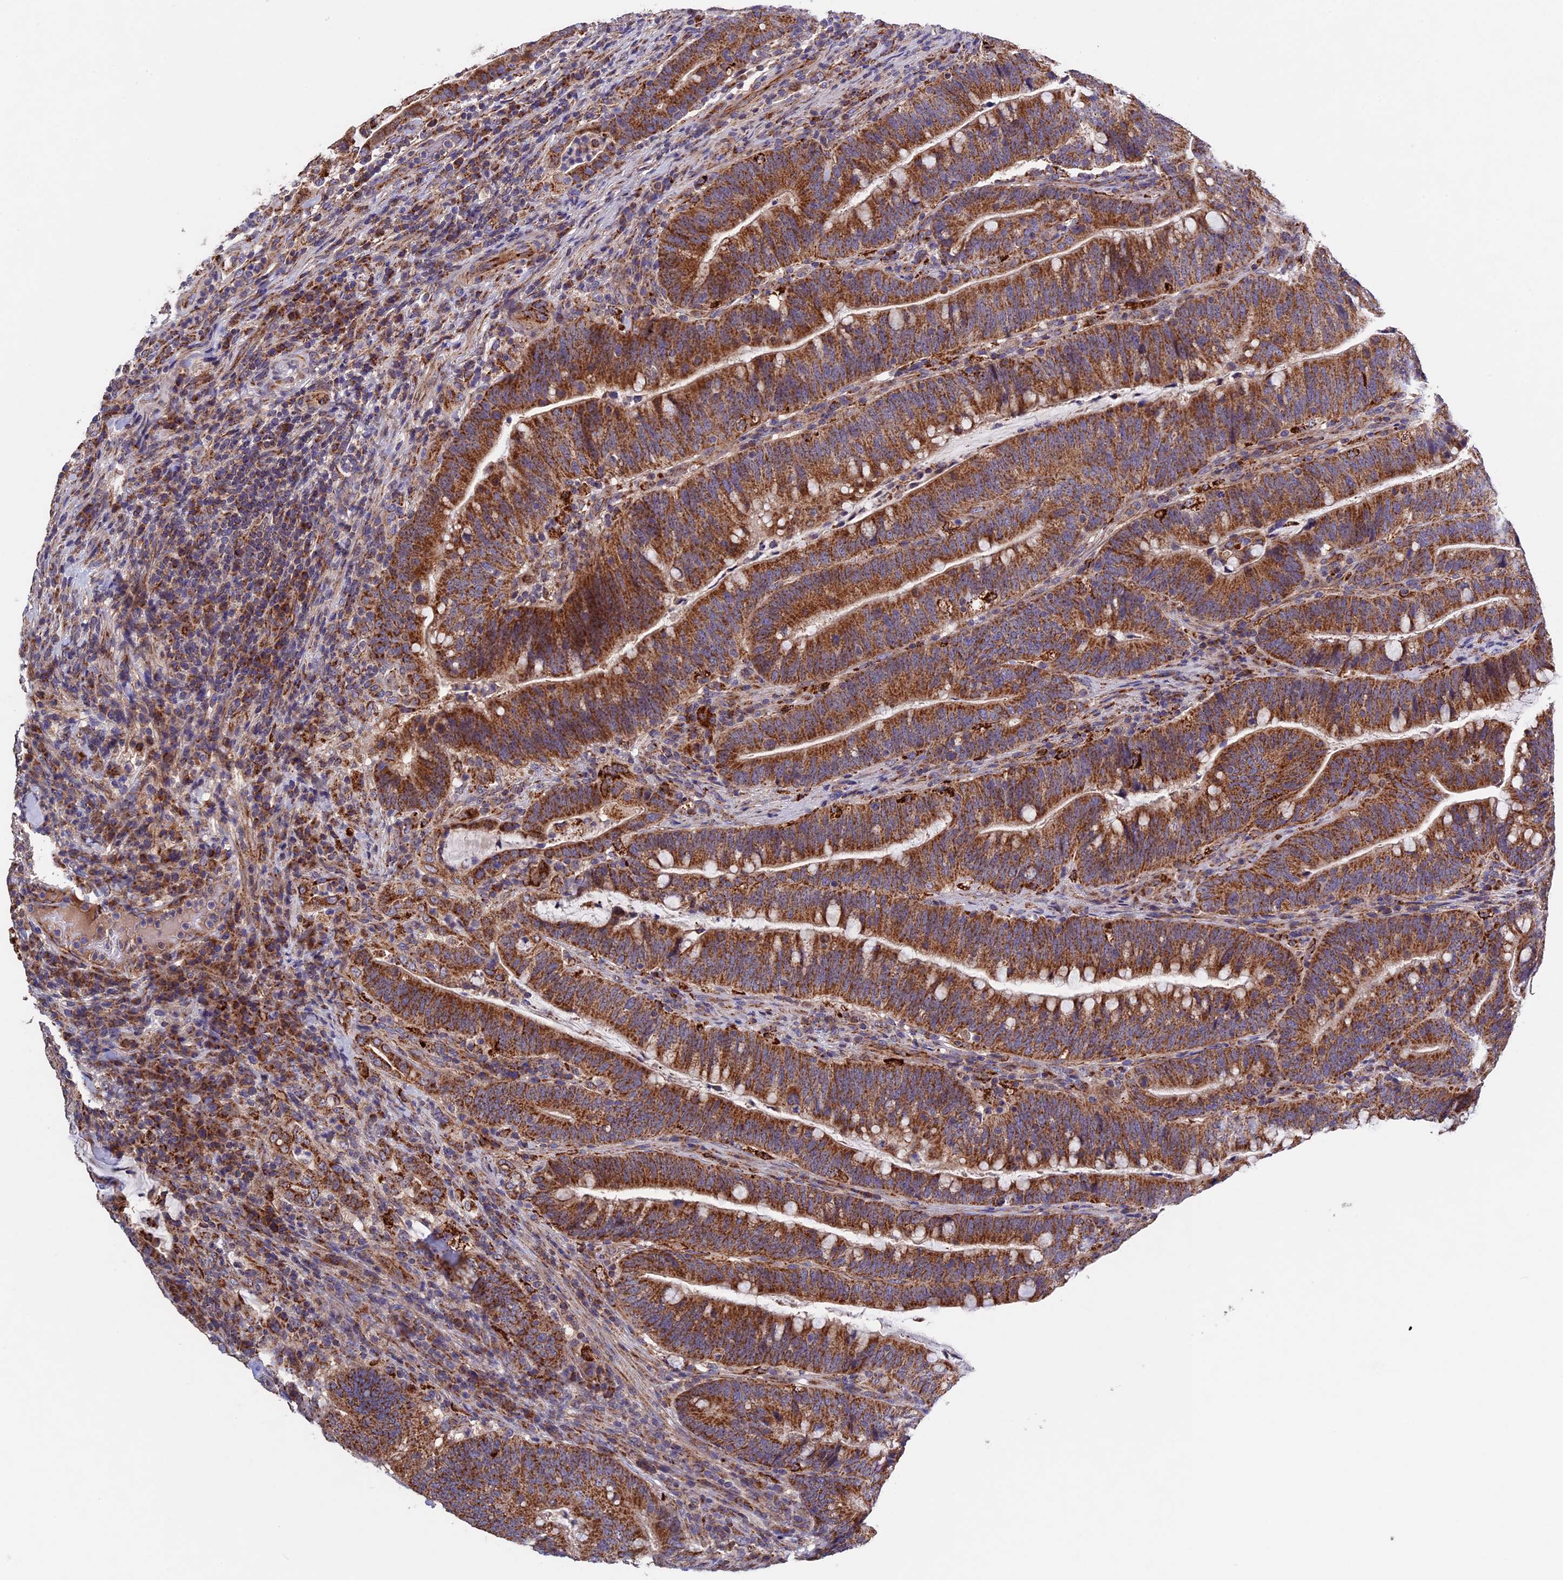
{"staining": {"intensity": "moderate", "quantity": ">75%", "location": "cytoplasmic/membranous"}, "tissue": "colorectal cancer", "cell_type": "Tumor cells", "image_type": "cancer", "snomed": [{"axis": "morphology", "description": "Adenocarcinoma, NOS"}, {"axis": "topography", "description": "Colon"}], "caption": "High-power microscopy captured an IHC photomicrograph of adenocarcinoma (colorectal), revealing moderate cytoplasmic/membranous positivity in approximately >75% of tumor cells.", "gene": "RNF17", "patient": {"sex": "female", "age": 66}}